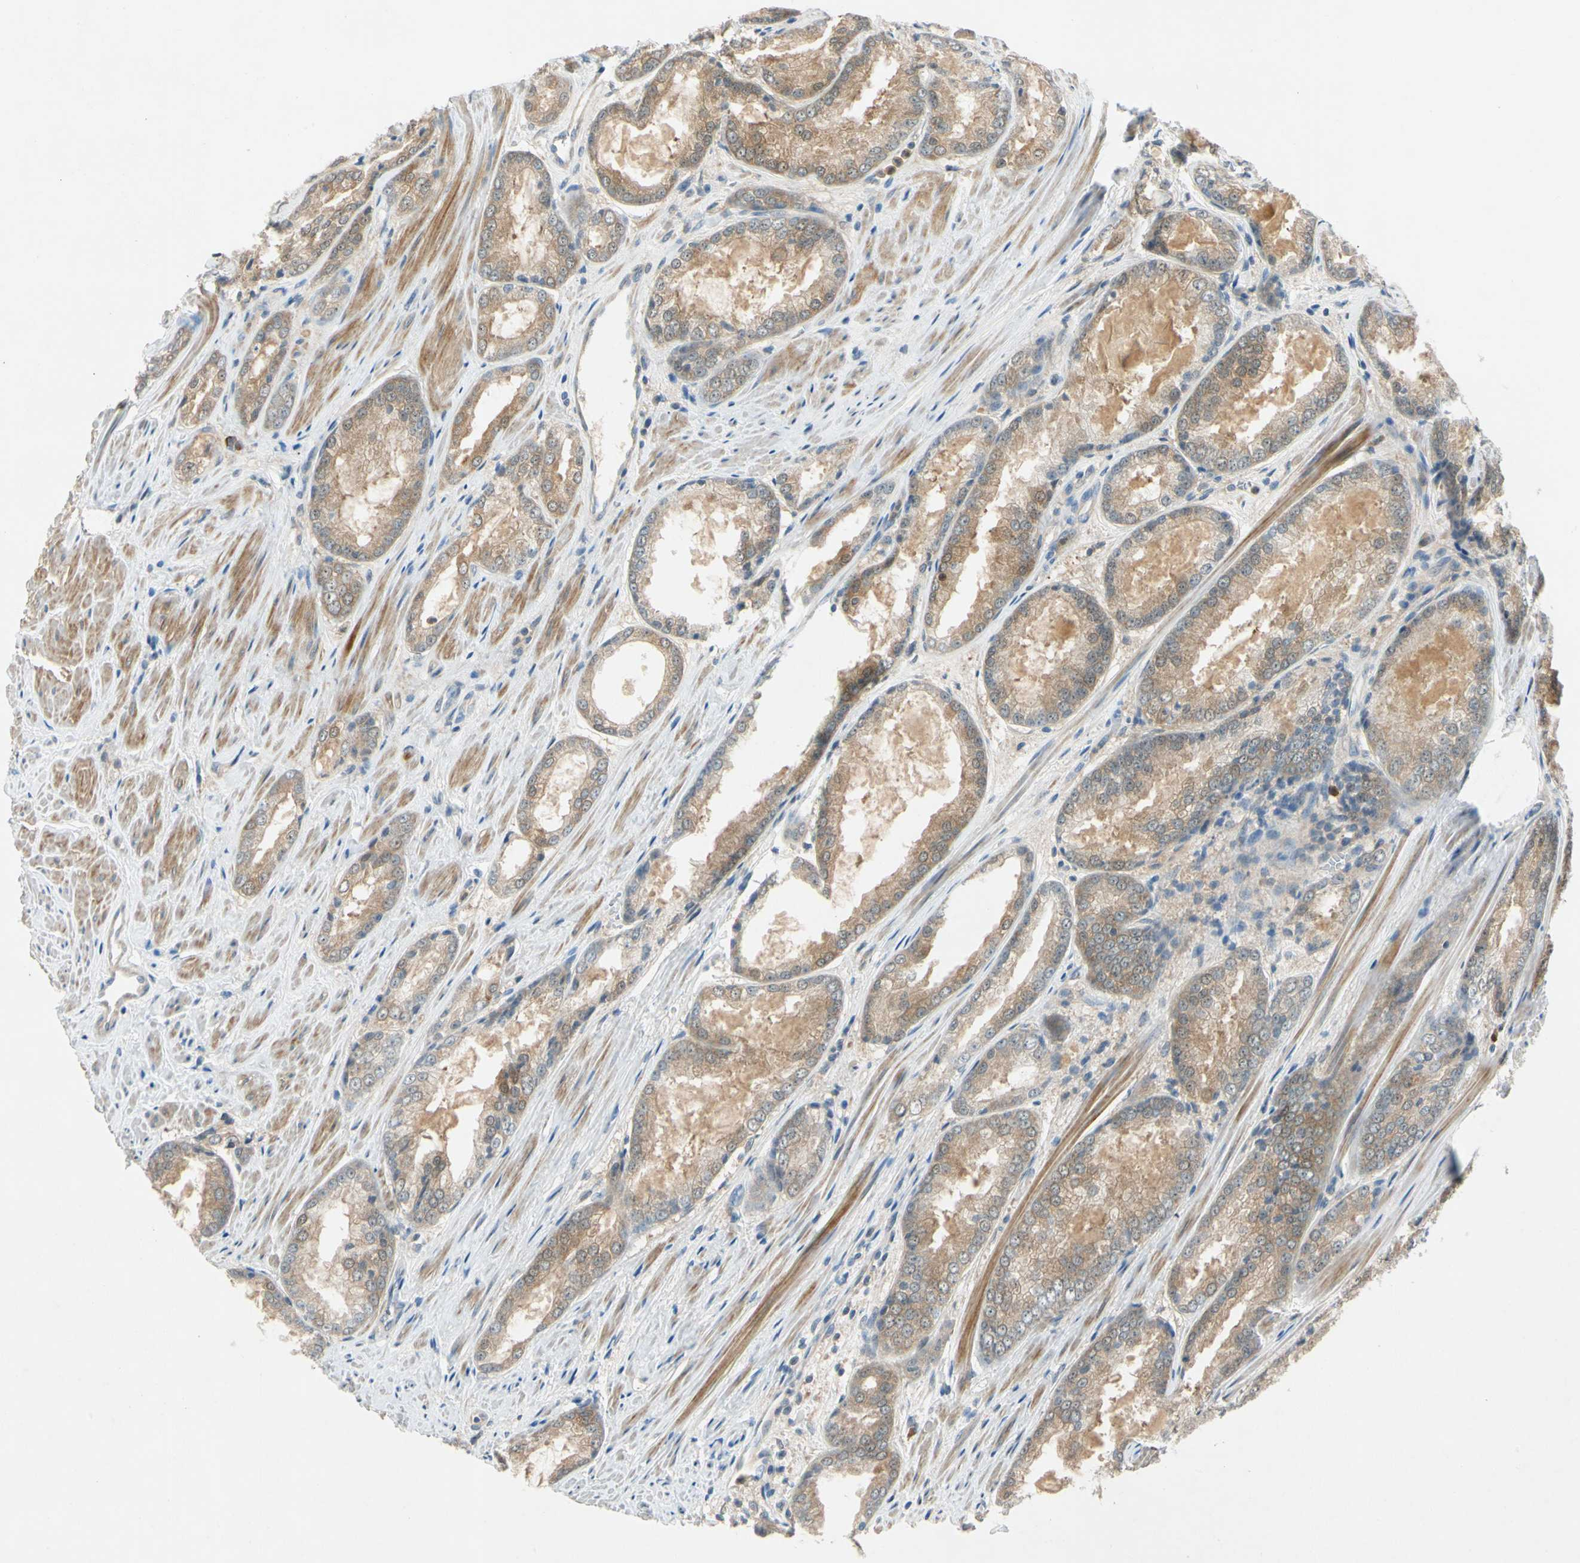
{"staining": {"intensity": "moderate", "quantity": "25%-75%", "location": "cytoplasmic/membranous"}, "tissue": "prostate cancer", "cell_type": "Tumor cells", "image_type": "cancer", "snomed": [{"axis": "morphology", "description": "Adenocarcinoma, Low grade"}, {"axis": "topography", "description": "Prostate"}], "caption": "The histopathology image exhibits staining of prostate cancer, revealing moderate cytoplasmic/membranous protein expression (brown color) within tumor cells.", "gene": "WIPI1", "patient": {"sex": "male", "age": 64}}